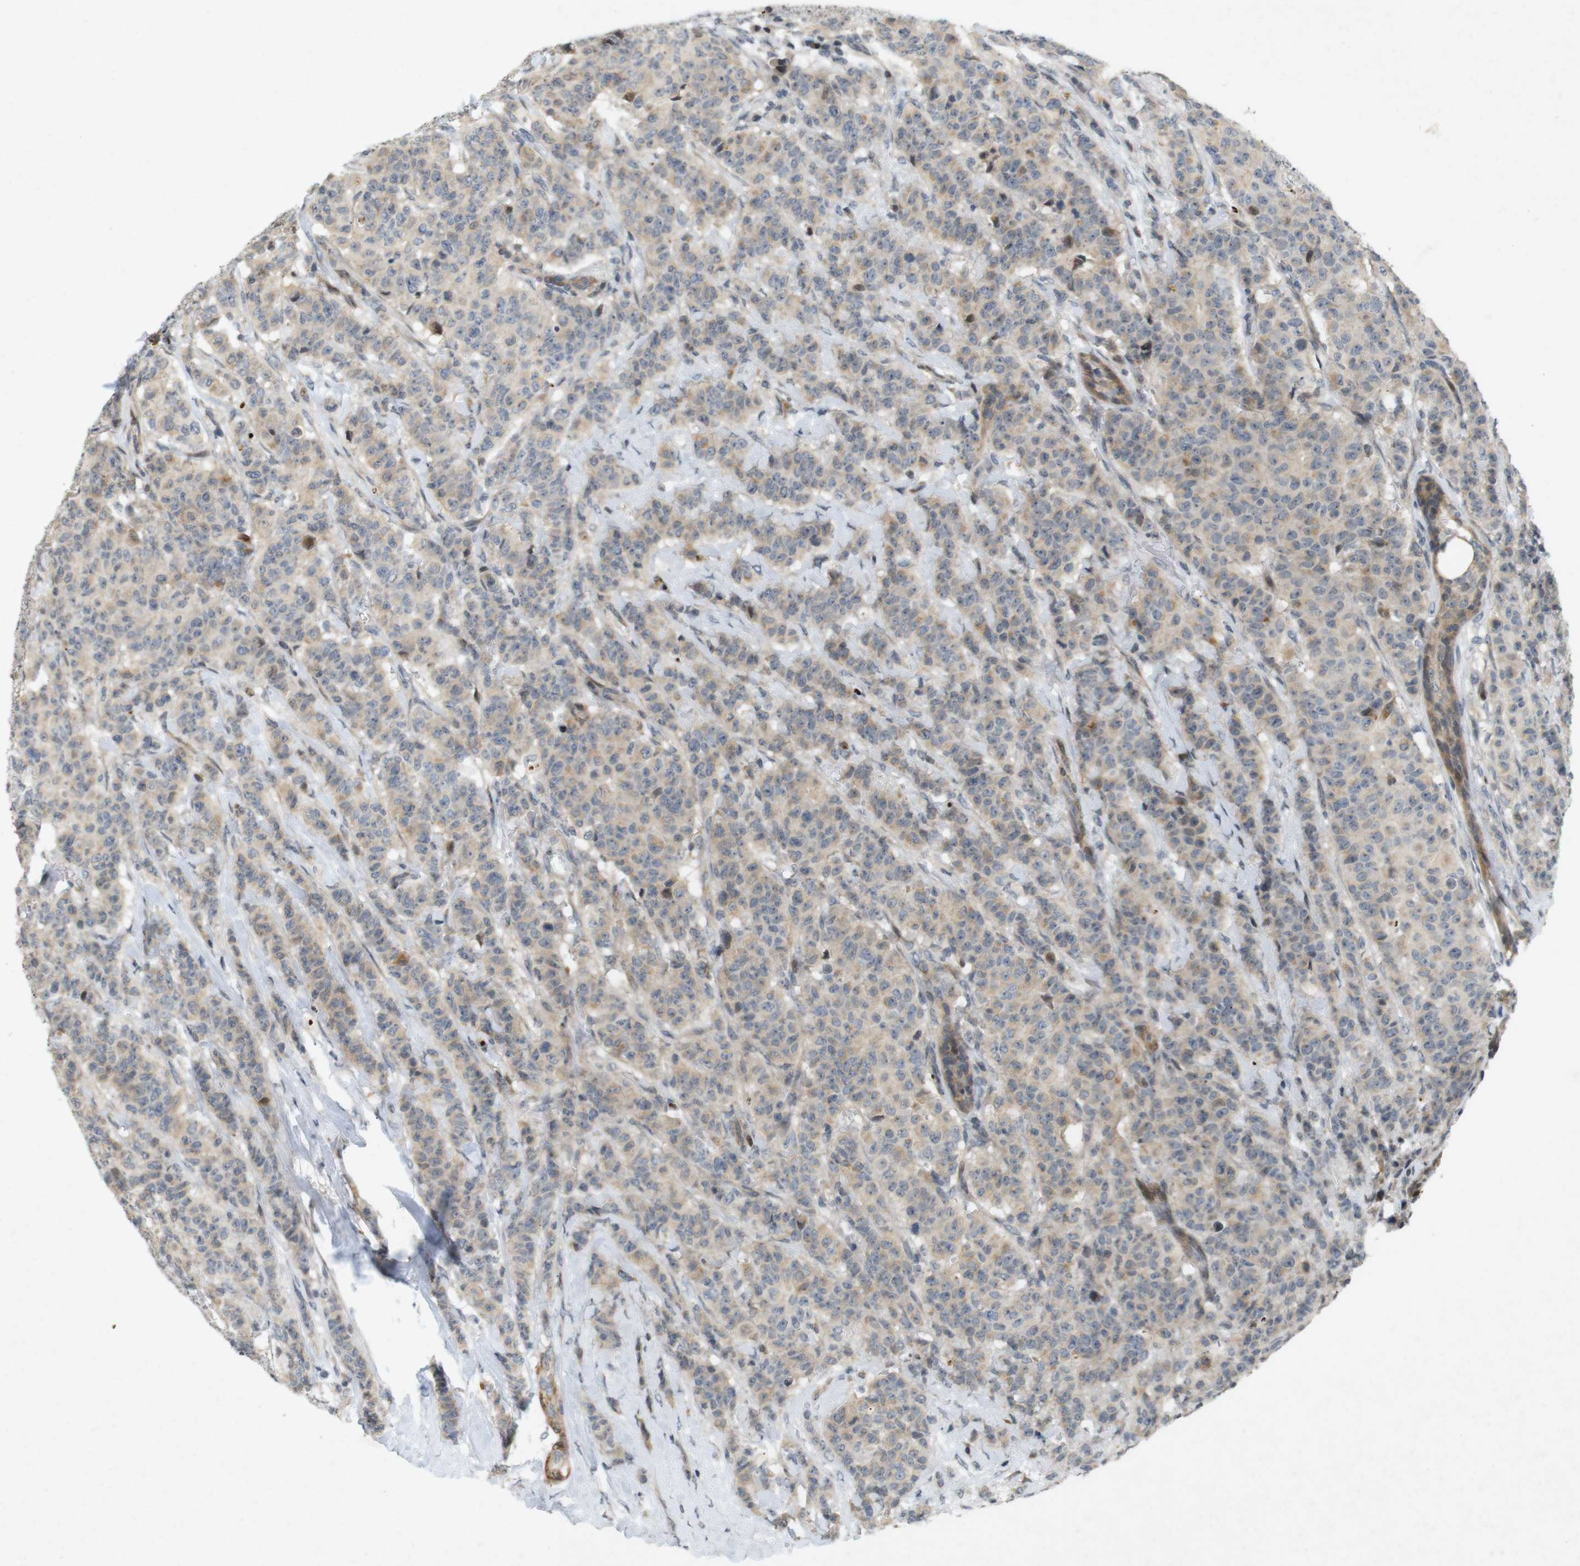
{"staining": {"intensity": "weak", "quantity": ">75%", "location": "cytoplasmic/membranous"}, "tissue": "breast cancer", "cell_type": "Tumor cells", "image_type": "cancer", "snomed": [{"axis": "morphology", "description": "Normal tissue, NOS"}, {"axis": "morphology", "description": "Duct carcinoma"}, {"axis": "topography", "description": "Breast"}], "caption": "Tumor cells exhibit low levels of weak cytoplasmic/membranous expression in about >75% of cells in infiltrating ductal carcinoma (breast).", "gene": "PPP1R14A", "patient": {"sex": "female", "age": 40}}